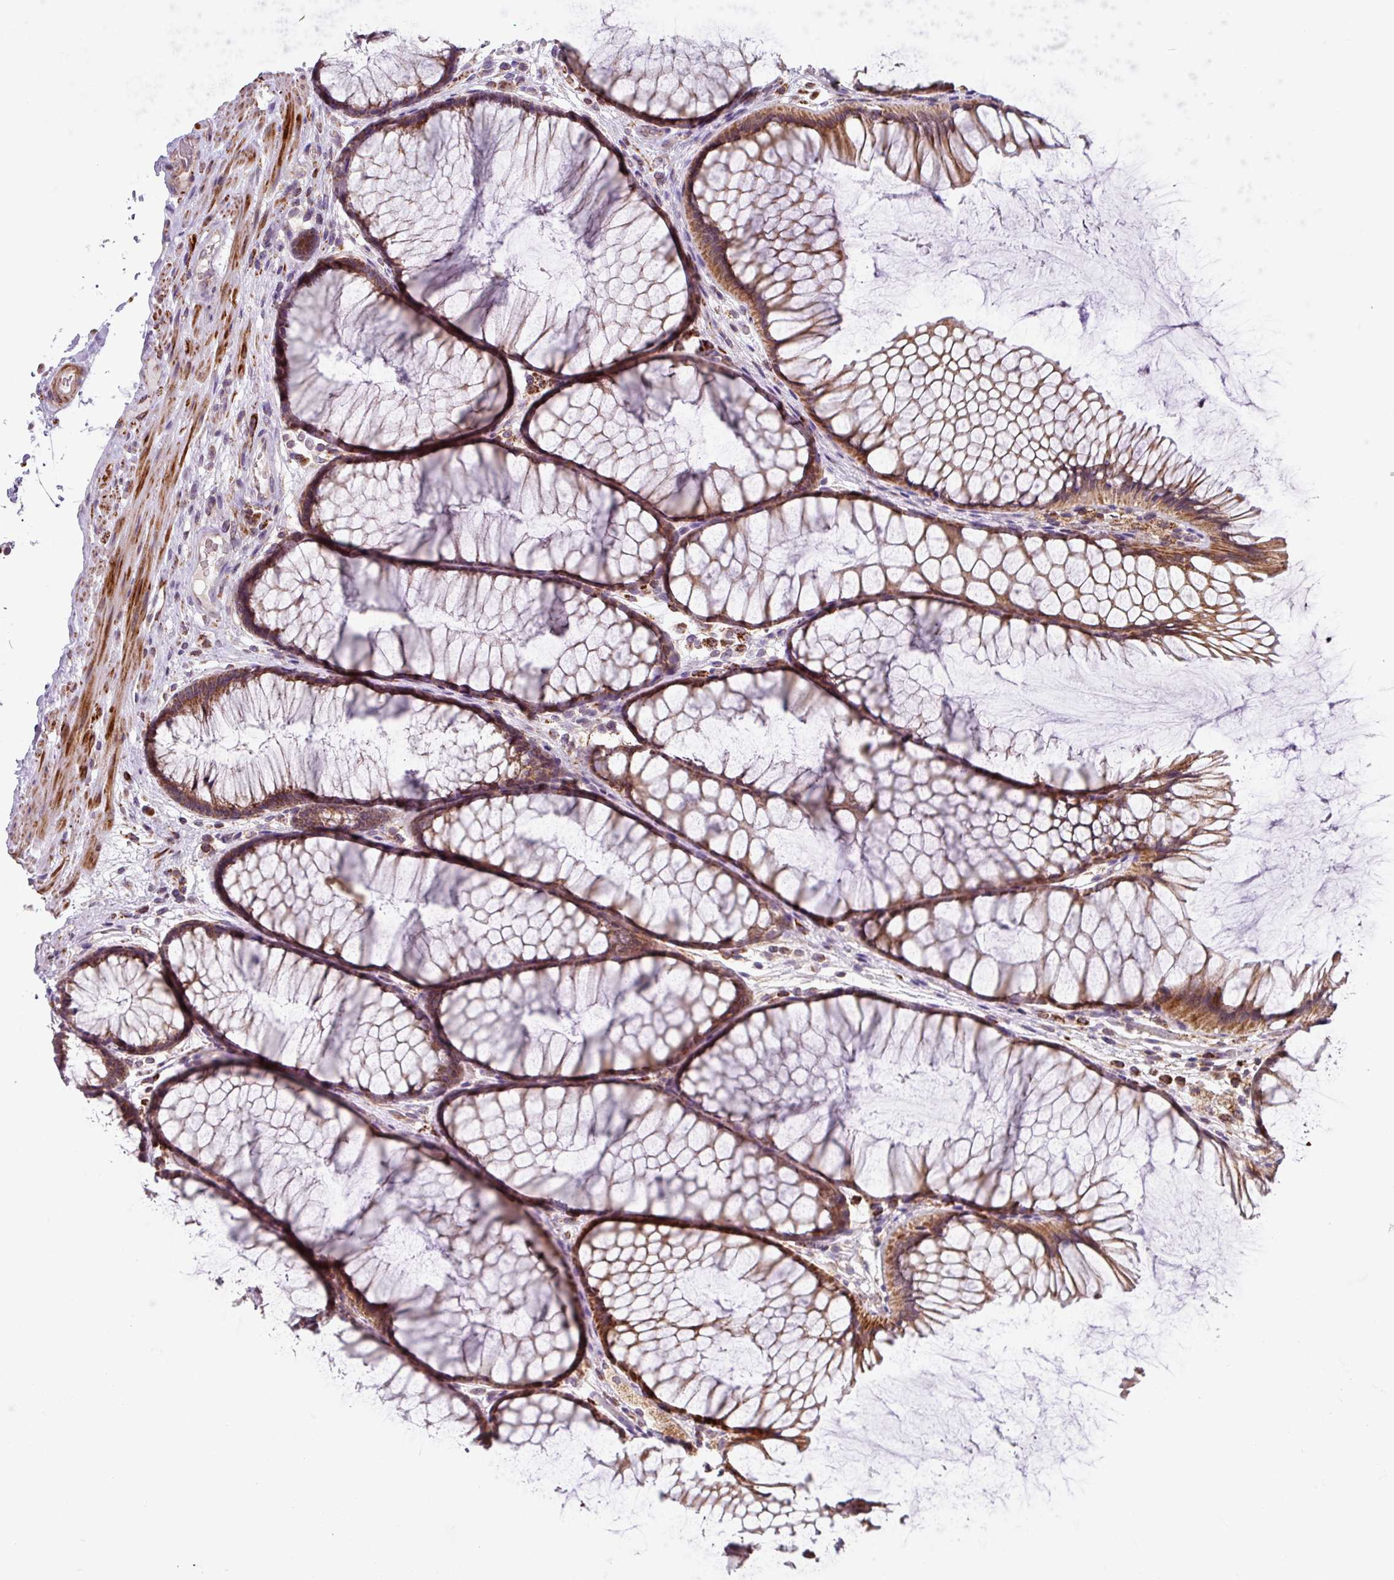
{"staining": {"intensity": "moderate", "quantity": ">75%", "location": "cytoplasmic/membranous"}, "tissue": "colon", "cell_type": "Endothelial cells", "image_type": "normal", "snomed": [{"axis": "morphology", "description": "Normal tissue, NOS"}, {"axis": "topography", "description": "Colon"}], "caption": "This micrograph displays normal colon stained with immunohistochemistry to label a protein in brown. The cytoplasmic/membranous of endothelial cells show moderate positivity for the protein. Nuclei are counter-stained blue.", "gene": "AKIRIN1", "patient": {"sex": "female", "age": 82}}